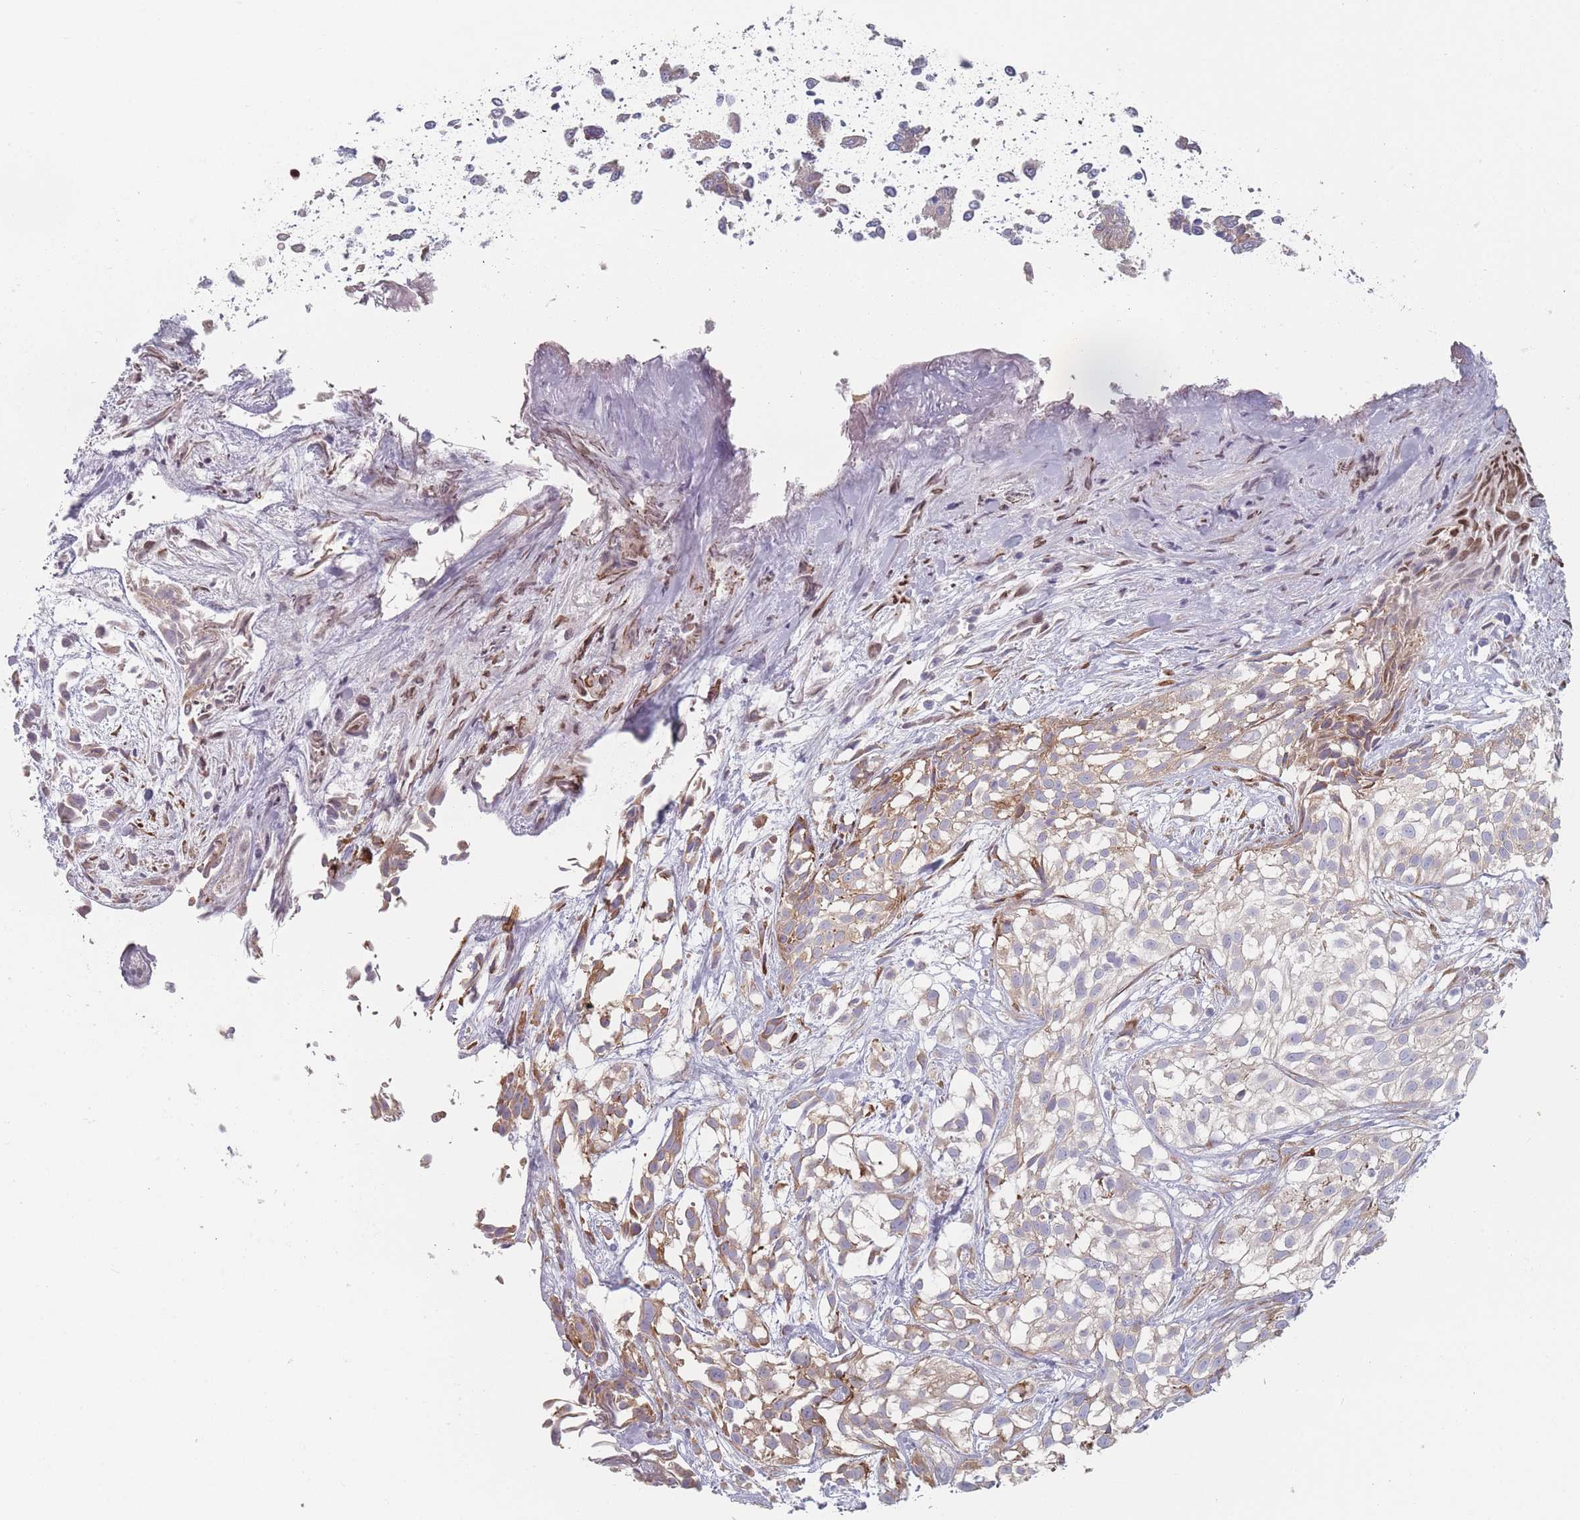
{"staining": {"intensity": "weak", "quantity": "<25%", "location": "cytoplasmic/membranous"}, "tissue": "urothelial cancer", "cell_type": "Tumor cells", "image_type": "cancer", "snomed": [{"axis": "morphology", "description": "Urothelial carcinoma, High grade"}, {"axis": "topography", "description": "Urinary bladder"}], "caption": "The photomicrograph demonstrates no significant positivity in tumor cells of urothelial cancer.", "gene": "CACNG5", "patient": {"sex": "male", "age": 56}}